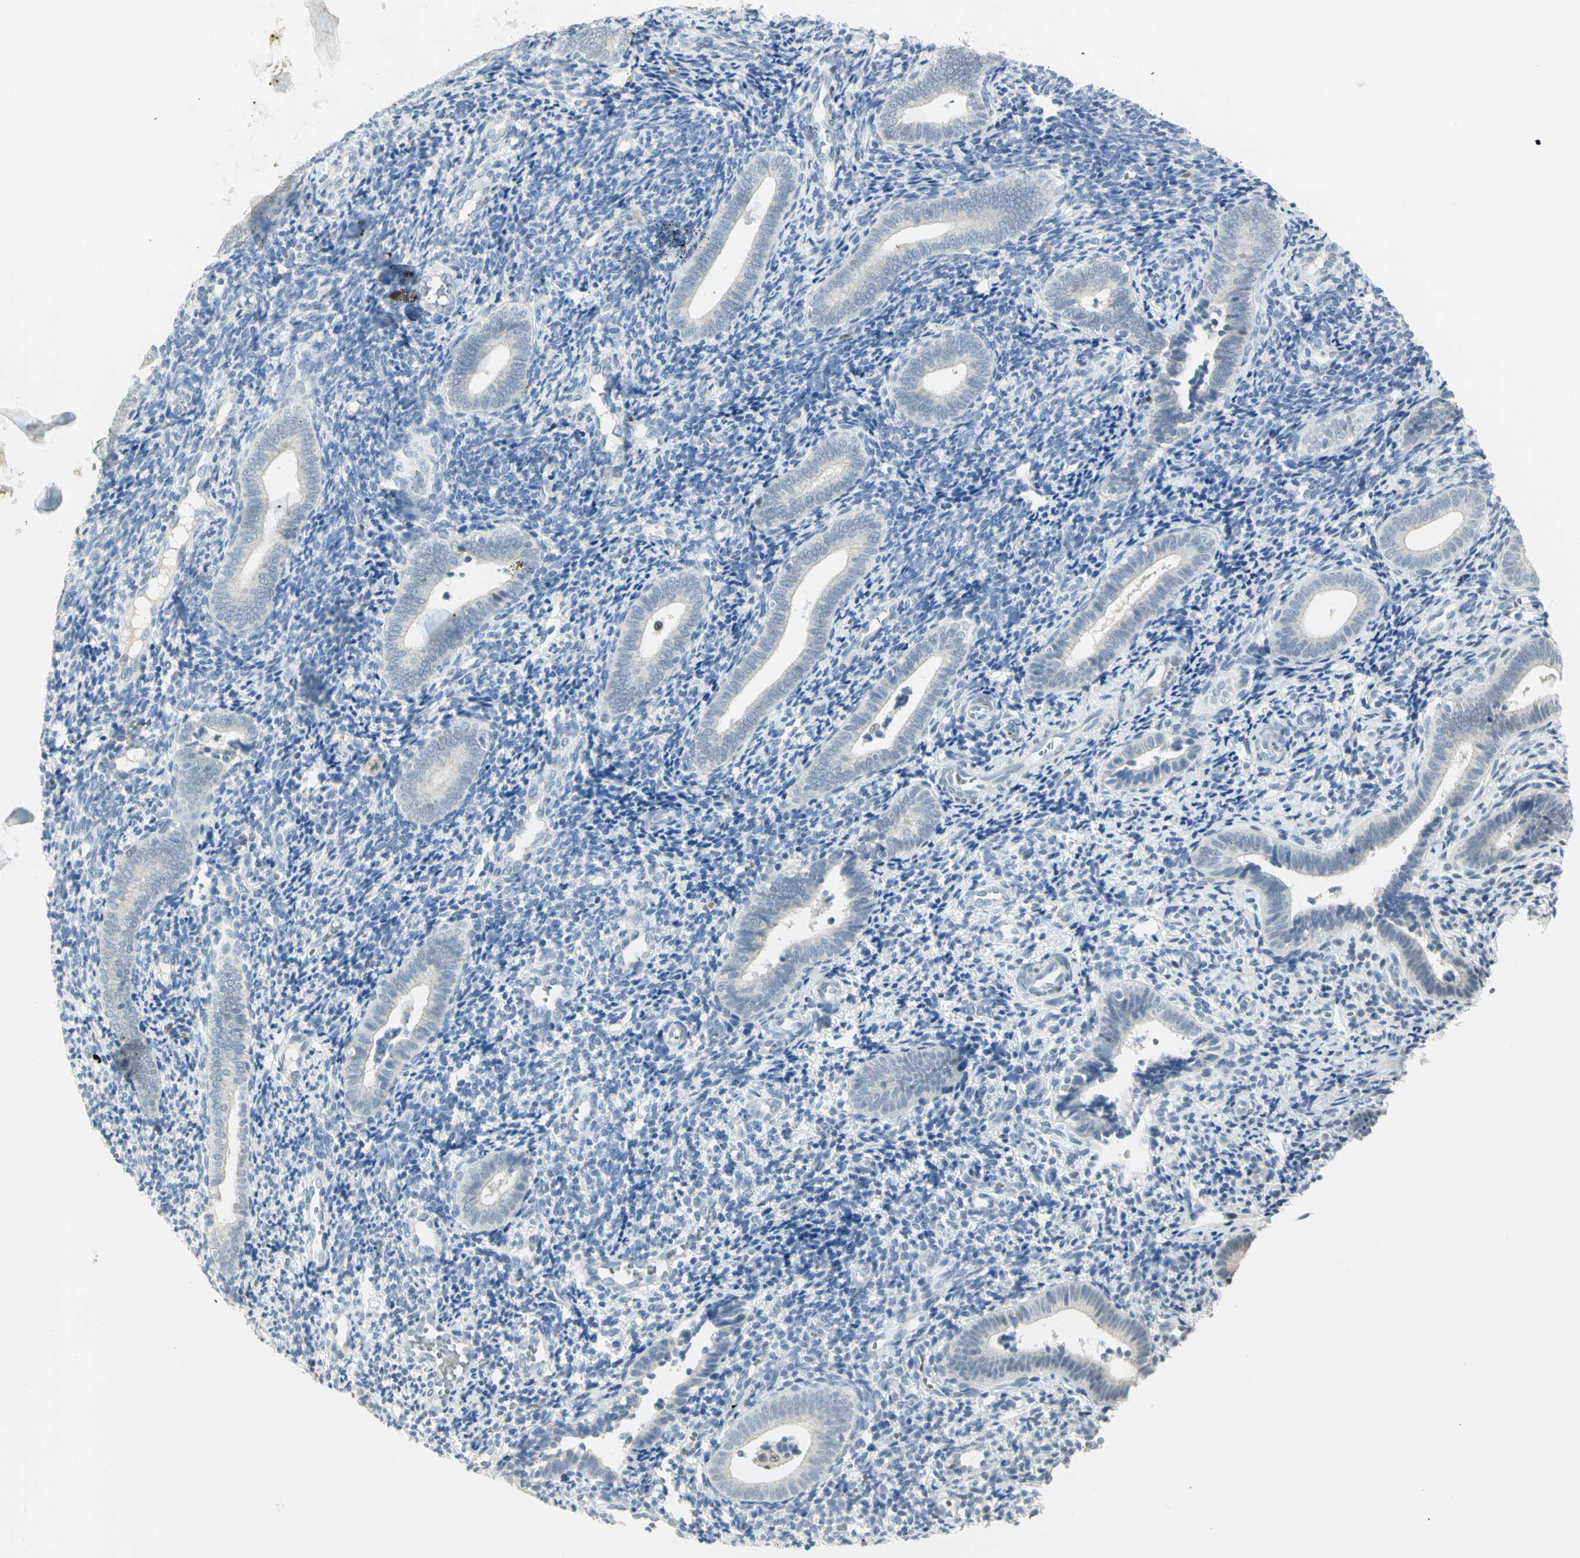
{"staining": {"intensity": "negative", "quantity": "none", "location": "none"}, "tissue": "endometrium", "cell_type": "Cells in endometrial stroma", "image_type": "normal", "snomed": [{"axis": "morphology", "description": "Normal tissue, NOS"}, {"axis": "topography", "description": "Uterus"}, {"axis": "topography", "description": "Endometrium"}], "caption": "This is a histopathology image of immunohistochemistry staining of unremarkable endometrium, which shows no staining in cells in endometrial stroma. Nuclei are stained in blue.", "gene": "BCL6", "patient": {"sex": "female", "age": 33}}